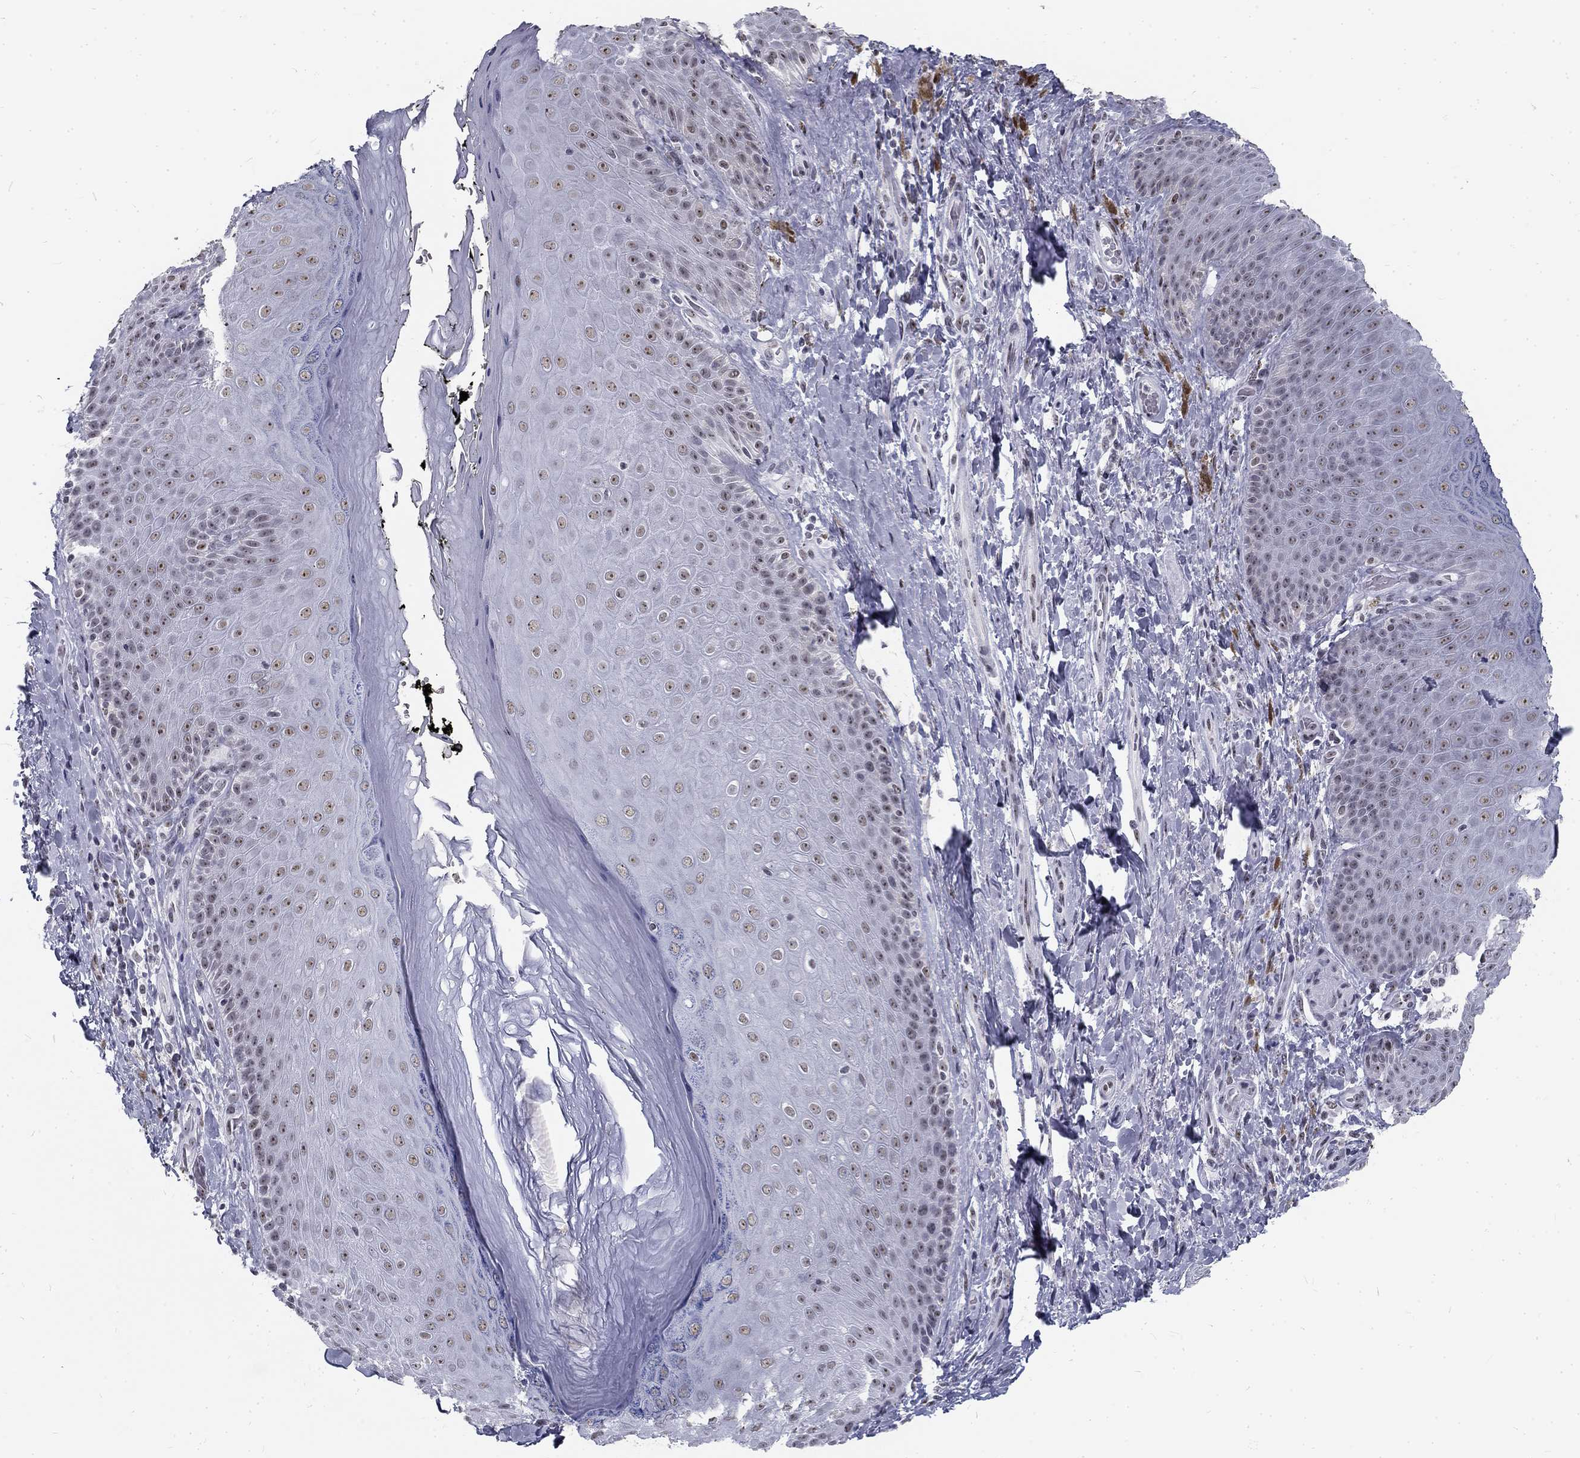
{"staining": {"intensity": "weak", "quantity": "25%-75%", "location": "nuclear"}, "tissue": "skin", "cell_type": "Epidermal cells", "image_type": "normal", "snomed": [{"axis": "morphology", "description": "Normal tissue, NOS"}, {"axis": "topography", "description": "Skeletal muscle"}, {"axis": "topography", "description": "Anal"}, {"axis": "topography", "description": "Peripheral nerve tissue"}], "caption": "Immunohistochemistry of unremarkable human skin shows low levels of weak nuclear positivity in approximately 25%-75% of epidermal cells.", "gene": "SNORC", "patient": {"sex": "male", "age": 53}}